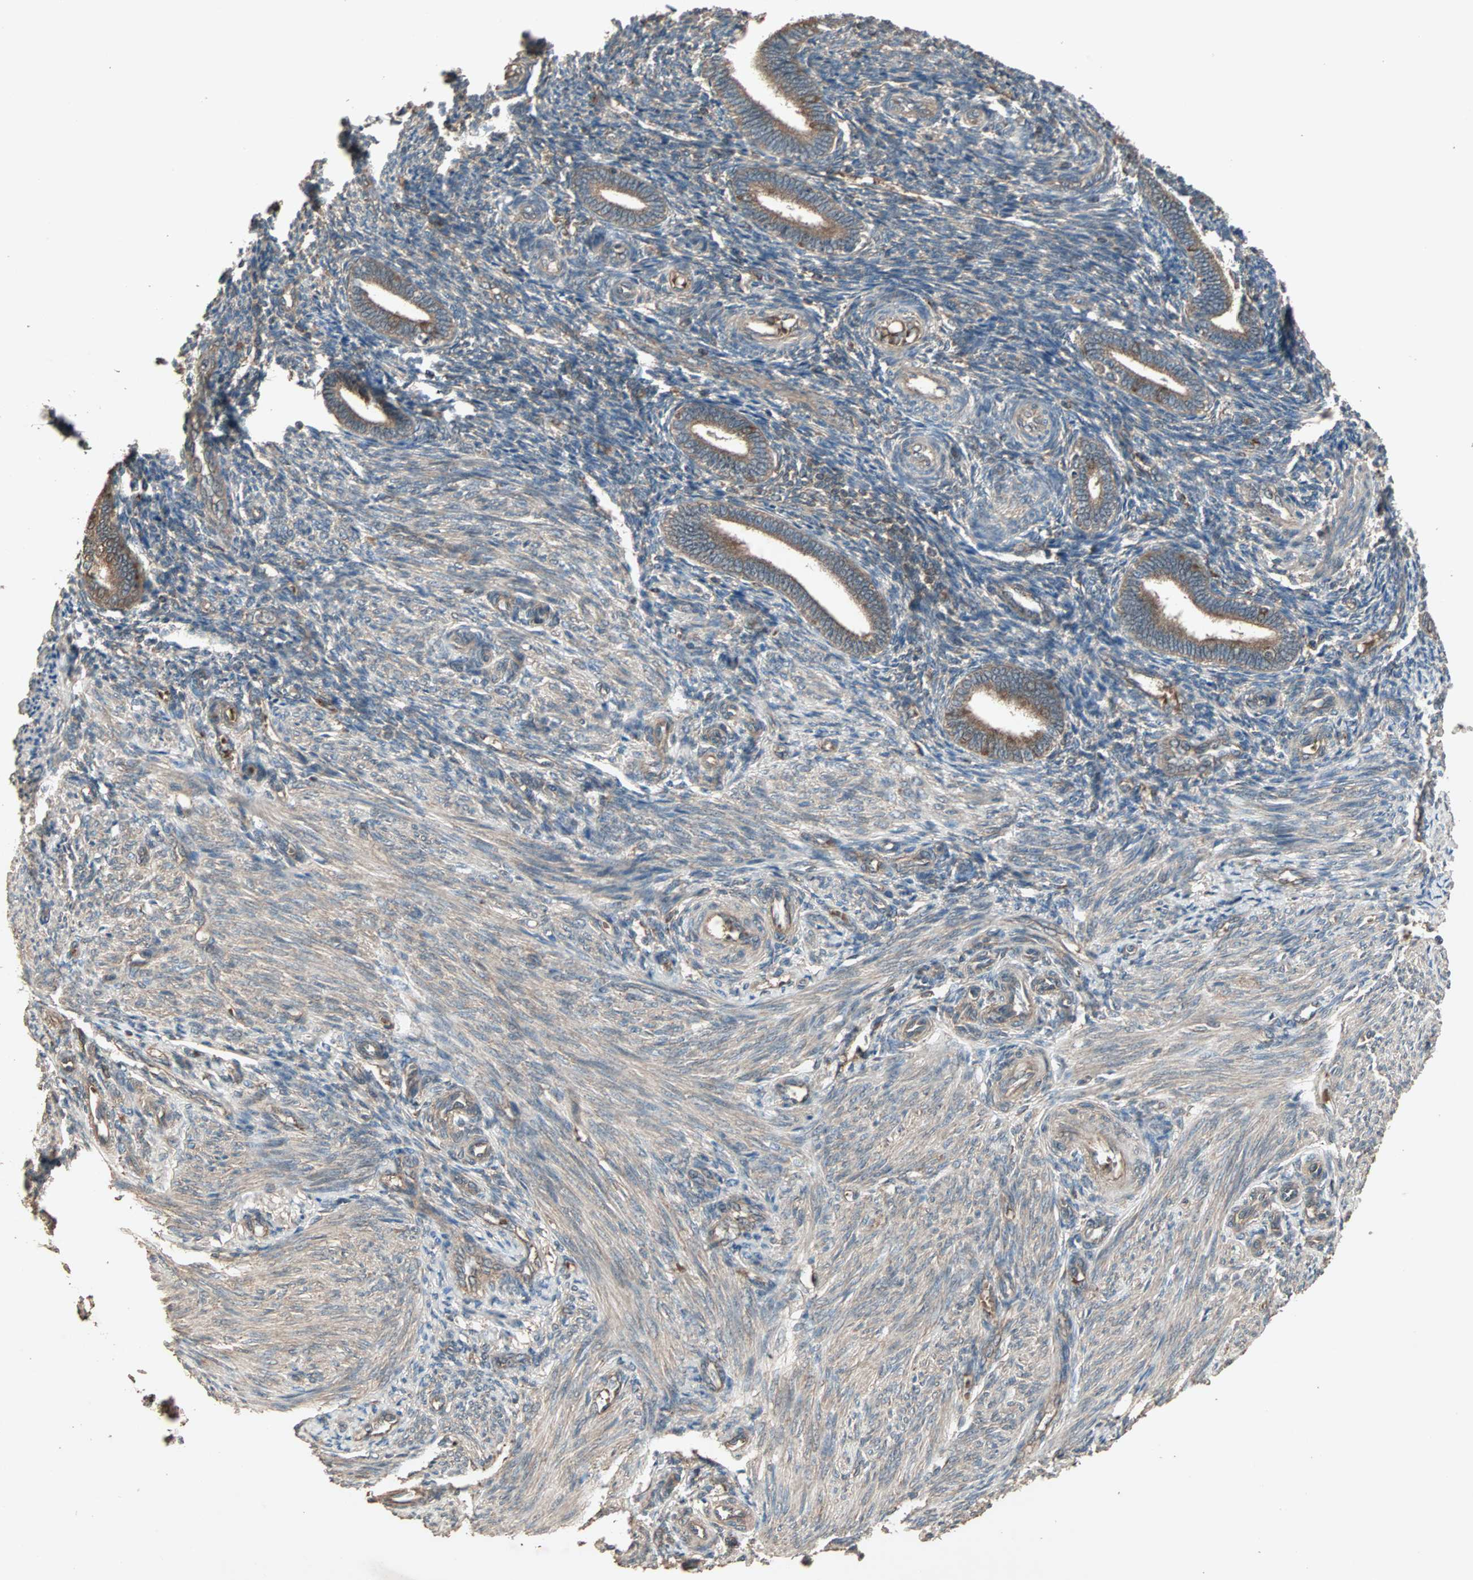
{"staining": {"intensity": "moderate", "quantity": ">75%", "location": "cytoplasmic/membranous"}, "tissue": "endometrium", "cell_type": "Cells in endometrial stroma", "image_type": "normal", "snomed": [{"axis": "morphology", "description": "Normal tissue, NOS"}, {"axis": "topography", "description": "Endometrium"}], "caption": "Immunohistochemistry (IHC) staining of unremarkable endometrium, which displays medium levels of moderate cytoplasmic/membranous positivity in about >75% of cells in endometrial stroma indicating moderate cytoplasmic/membranous protein positivity. The staining was performed using DAB (brown) for protein detection and nuclei were counterstained in hematoxylin (blue).", "gene": "UBAC1", "patient": {"sex": "female", "age": 27}}